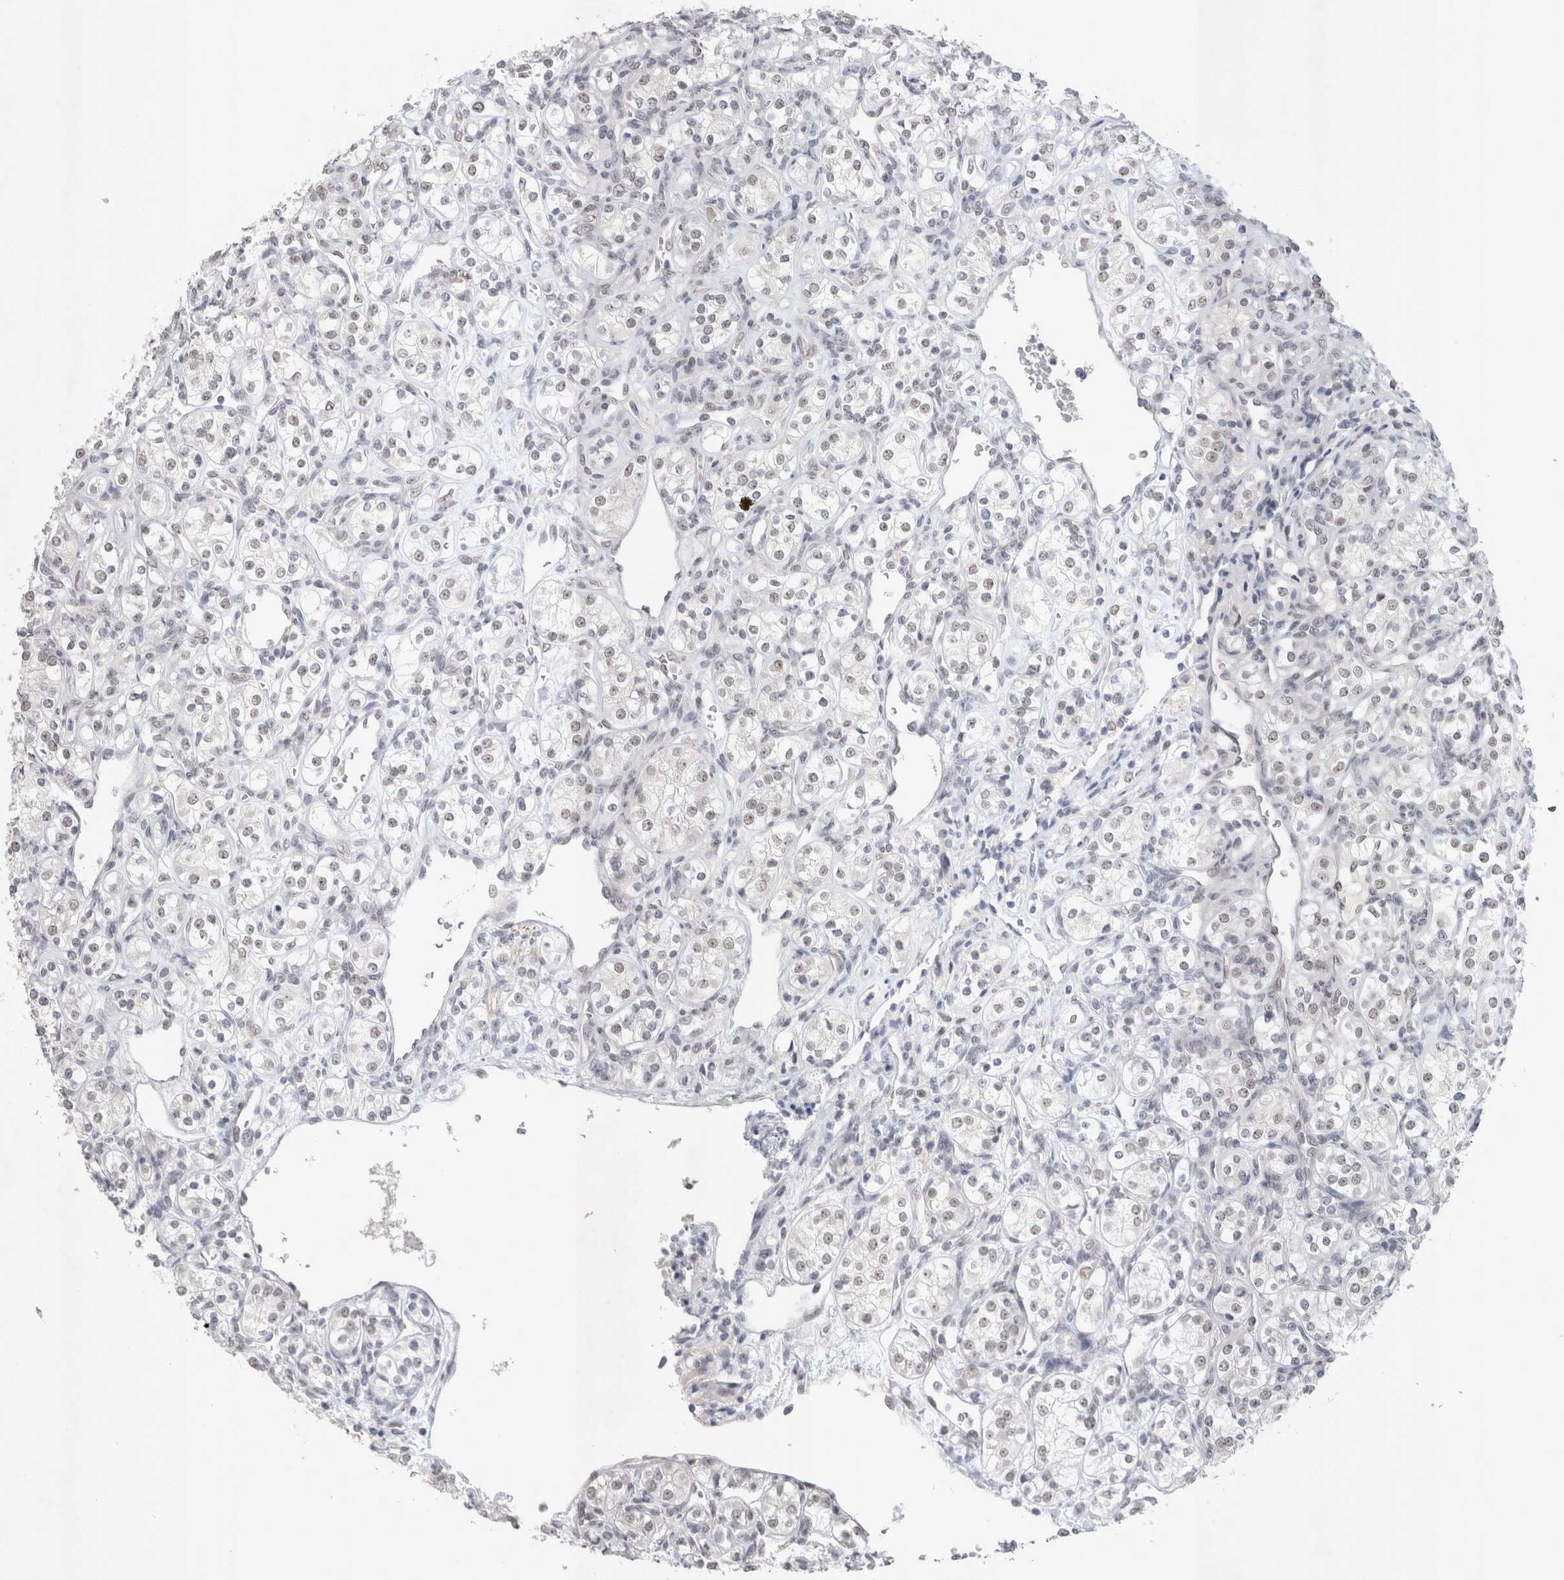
{"staining": {"intensity": "weak", "quantity": "<25%", "location": "nuclear"}, "tissue": "renal cancer", "cell_type": "Tumor cells", "image_type": "cancer", "snomed": [{"axis": "morphology", "description": "Adenocarcinoma, NOS"}, {"axis": "topography", "description": "Kidney"}], "caption": "Tumor cells show no significant protein positivity in renal cancer (adenocarcinoma). Brightfield microscopy of immunohistochemistry (IHC) stained with DAB (brown) and hematoxylin (blue), captured at high magnification.", "gene": "RECQL4", "patient": {"sex": "male", "age": 77}}